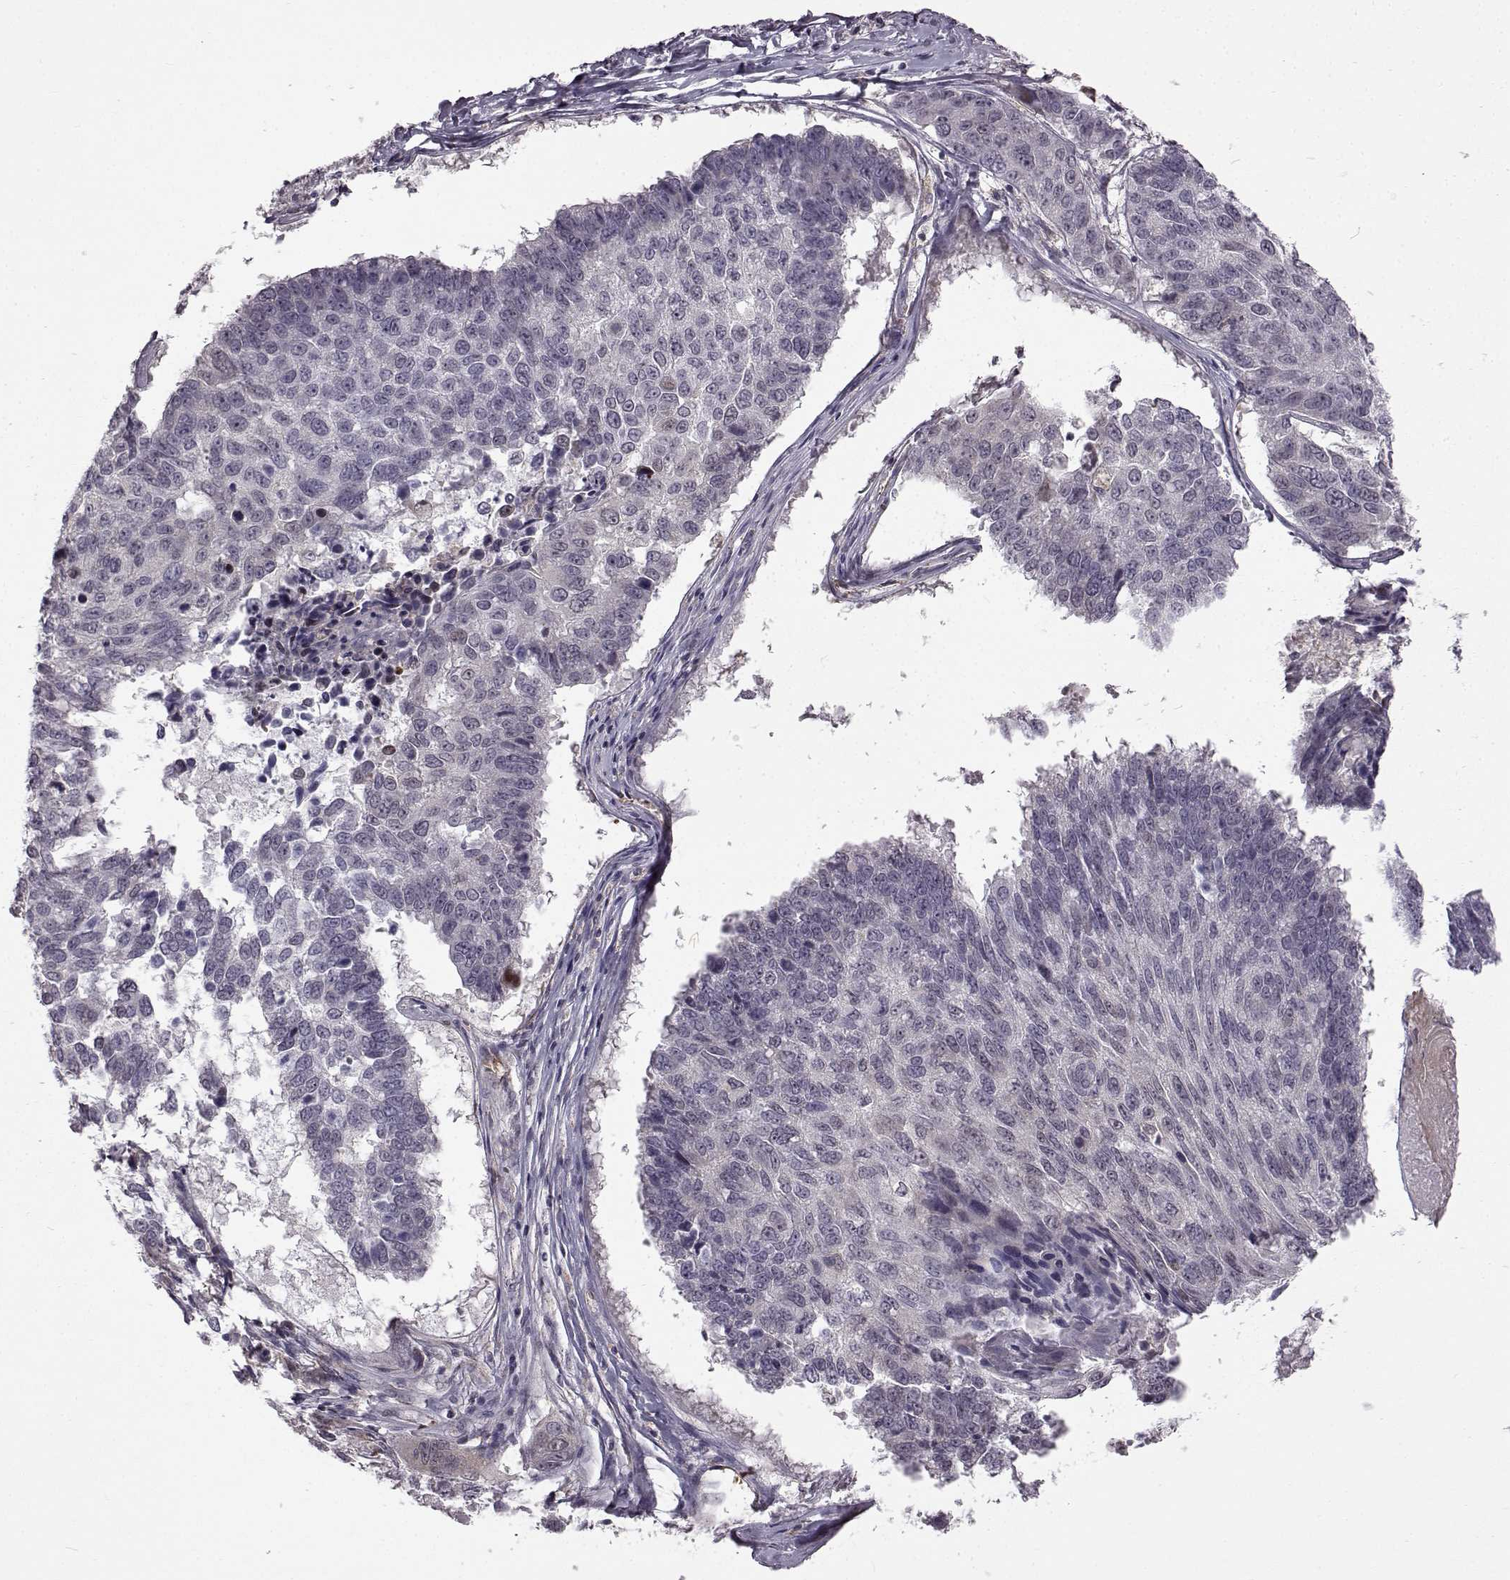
{"staining": {"intensity": "negative", "quantity": "none", "location": "none"}, "tissue": "lung cancer", "cell_type": "Tumor cells", "image_type": "cancer", "snomed": [{"axis": "morphology", "description": "Squamous cell carcinoma, NOS"}, {"axis": "topography", "description": "Lung"}], "caption": "Lung squamous cell carcinoma was stained to show a protein in brown. There is no significant staining in tumor cells.", "gene": "B3GNT6", "patient": {"sex": "male", "age": 73}}